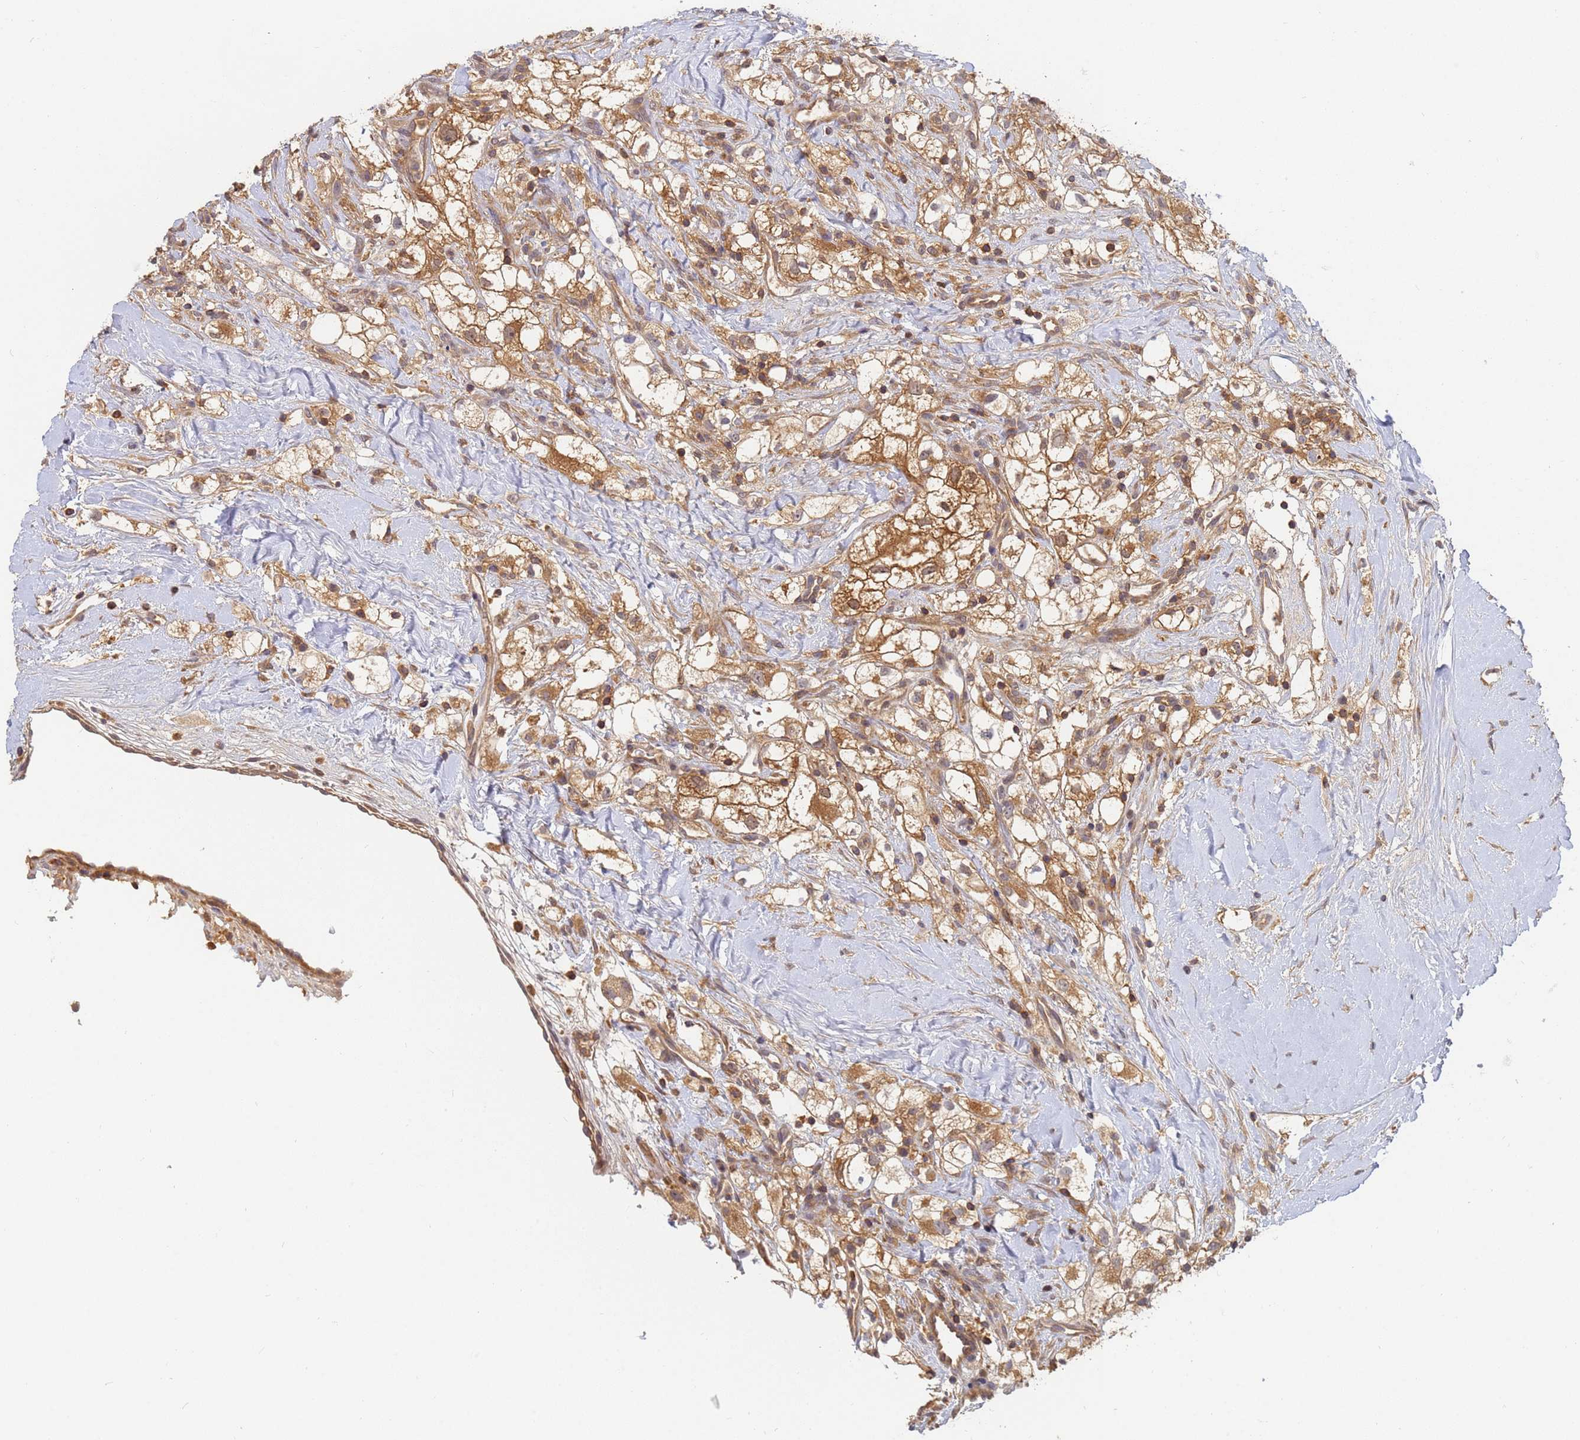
{"staining": {"intensity": "moderate", "quantity": ">75%", "location": "cytoplasmic/membranous"}, "tissue": "renal cancer", "cell_type": "Tumor cells", "image_type": "cancer", "snomed": [{"axis": "morphology", "description": "Adenocarcinoma, NOS"}, {"axis": "topography", "description": "Kidney"}], "caption": "Moderate cytoplasmic/membranous positivity for a protein is appreciated in approximately >75% of tumor cells of adenocarcinoma (renal) using immunohistochemistry (IHC).", "gene": "SHARPIN", "patient": {"sex": "male", "age": 59}}